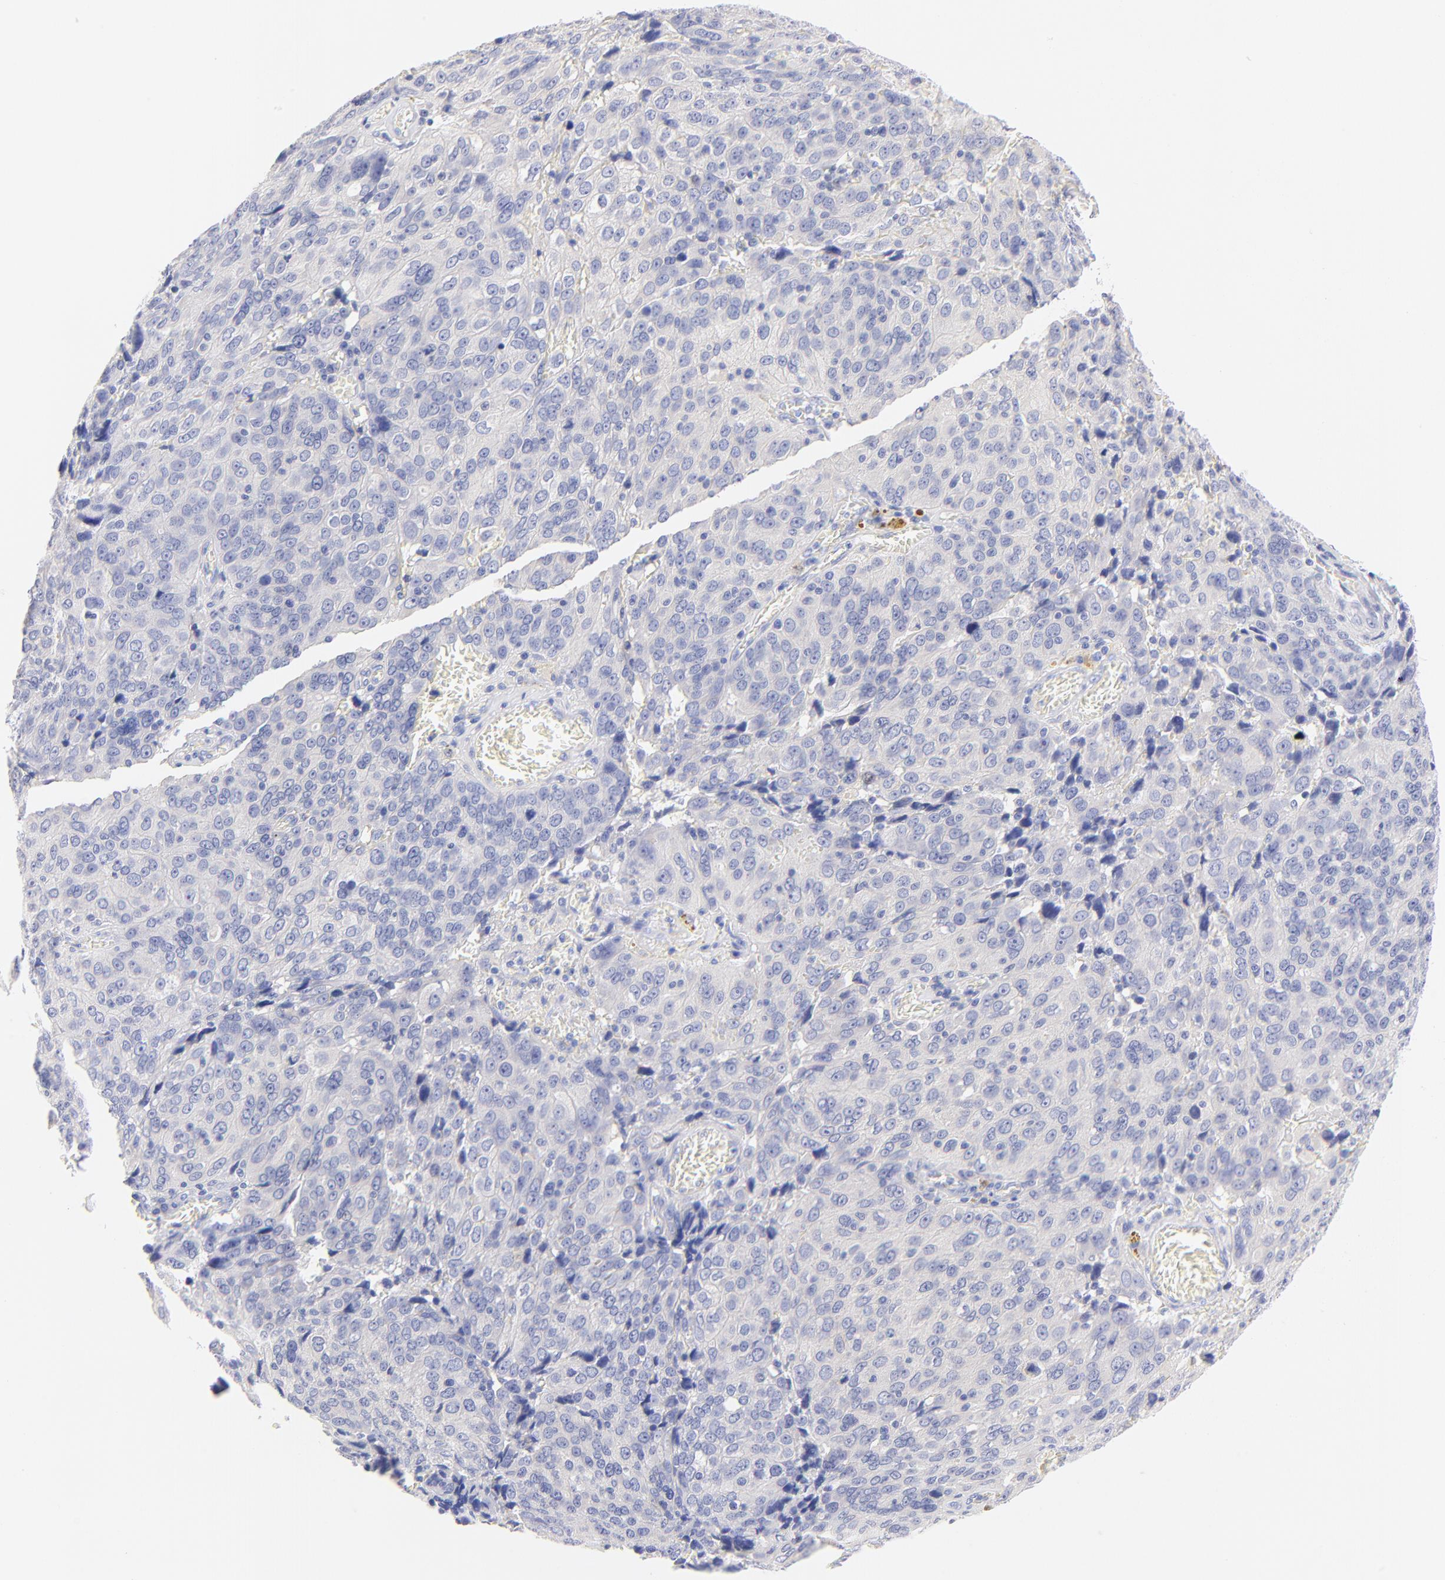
{"staining": {"intensity": "negative", "quantity": "none", "location": "none"}, "tissue": "ovarian cancer", "cell_type": "Tumor cells", "image_type": "cancer", "snomed": [{"axis": "morphology", "description": "Carcinoma, endometroid"}, {"axis": "topography", "description": "Ovary"}], "caption": "Immunohistochemistry of ovarian cancer demonstrates no expression in tumor cells.", "gene": "EBP", "patient": {"sex": "female", "age": 75}}